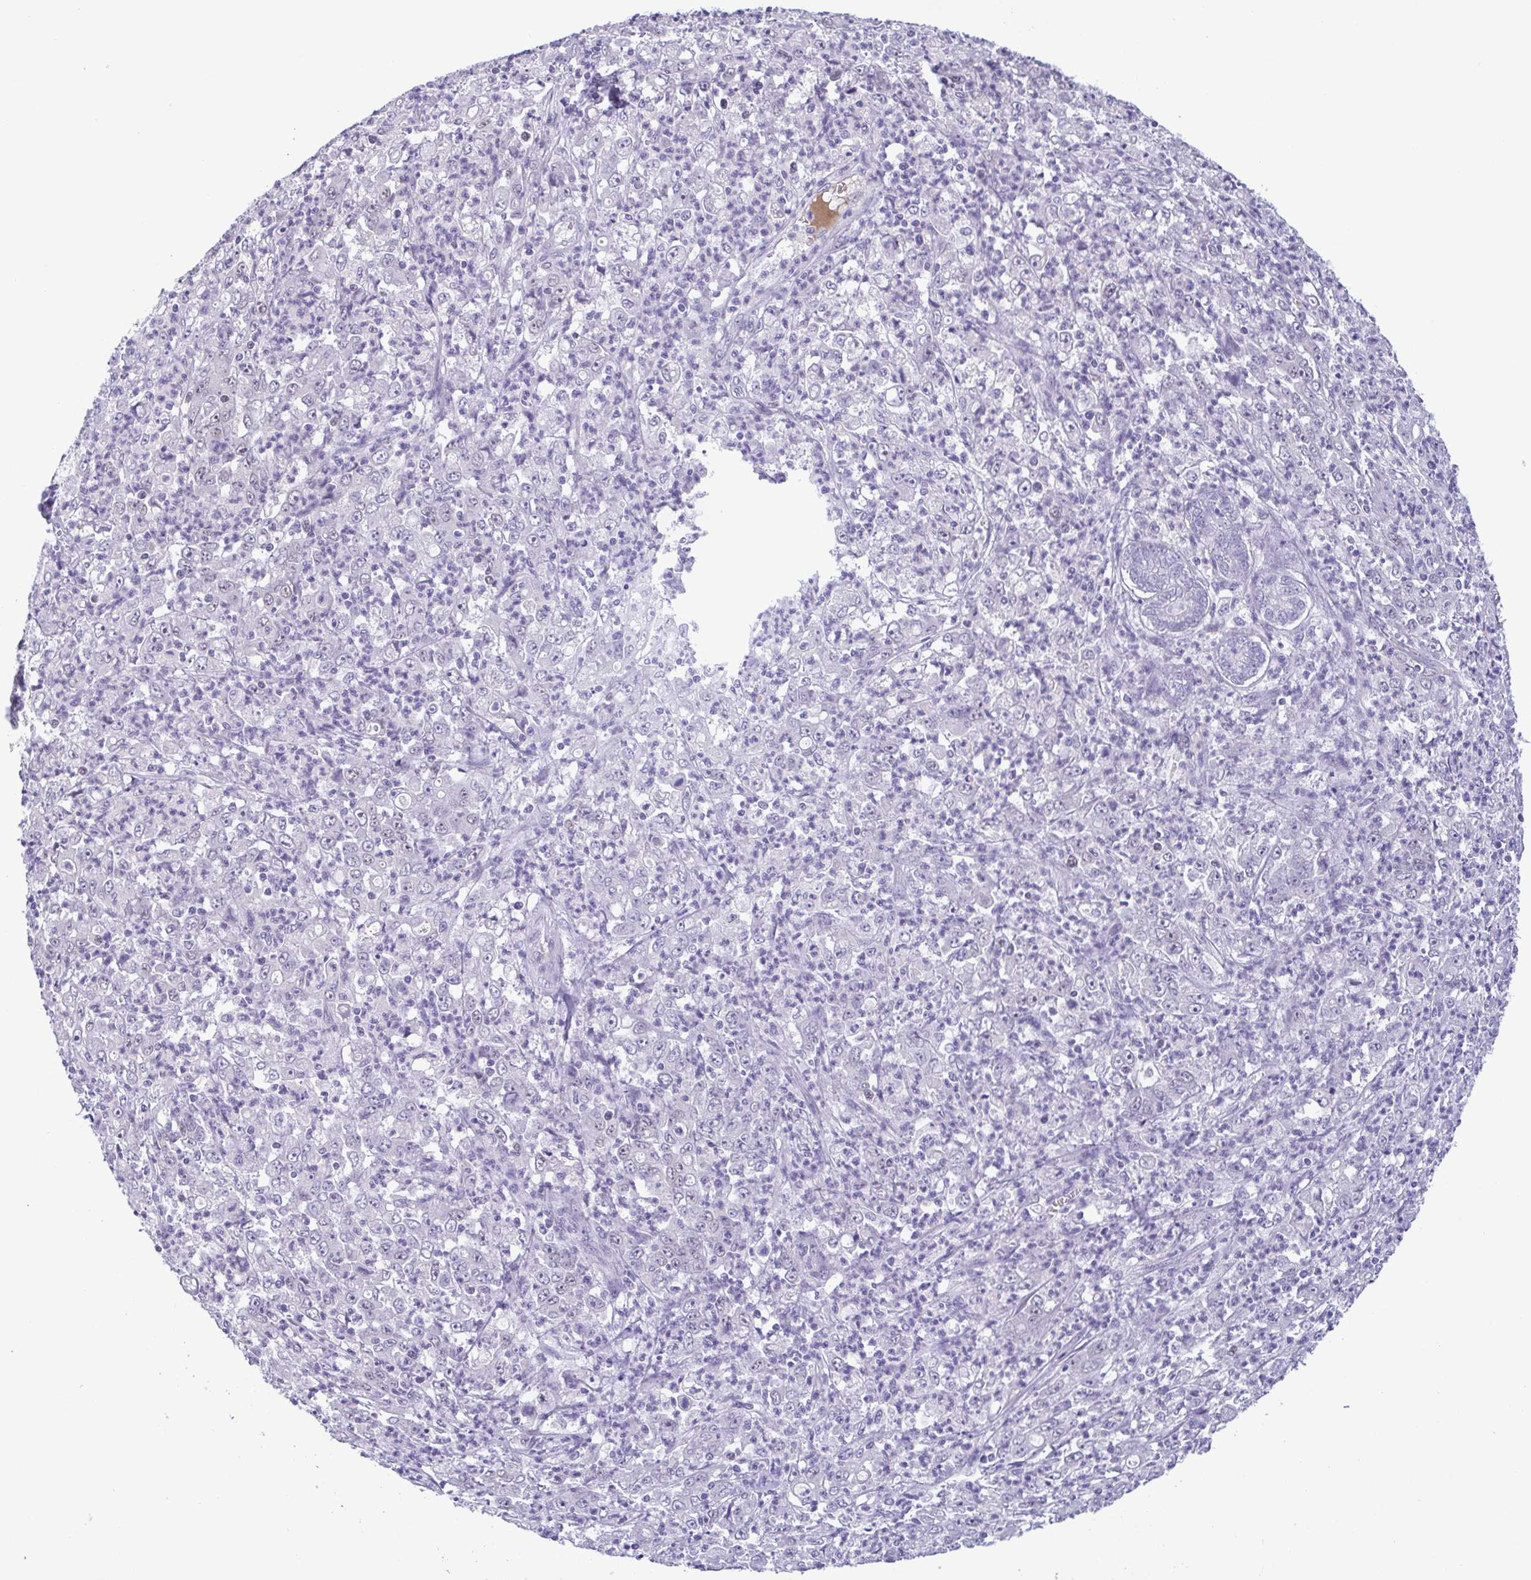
{"staining": {"intensity": "weak", "quantity": "<25%", "location": "nuclear"}, "tissue": "stomach cancer", "cell_type": "Tumor cells", "image_type": "cancer", "snomed": [{"axis": "morphology", "description": "Adenocarcinoma, NOS"}, {"axis": "topography", "description": "Stomach, lower"}], "caption": "Immunohistochemistry (IHC) image of neoplastic tissue: human adenocarcinoma (stomach) stained with DAB (3,3'-diaminobenzidine) displays no significant protein expression in tumor cells.", "gene": "TIPIN", "patient": {"sex": "female", "age": 71}}